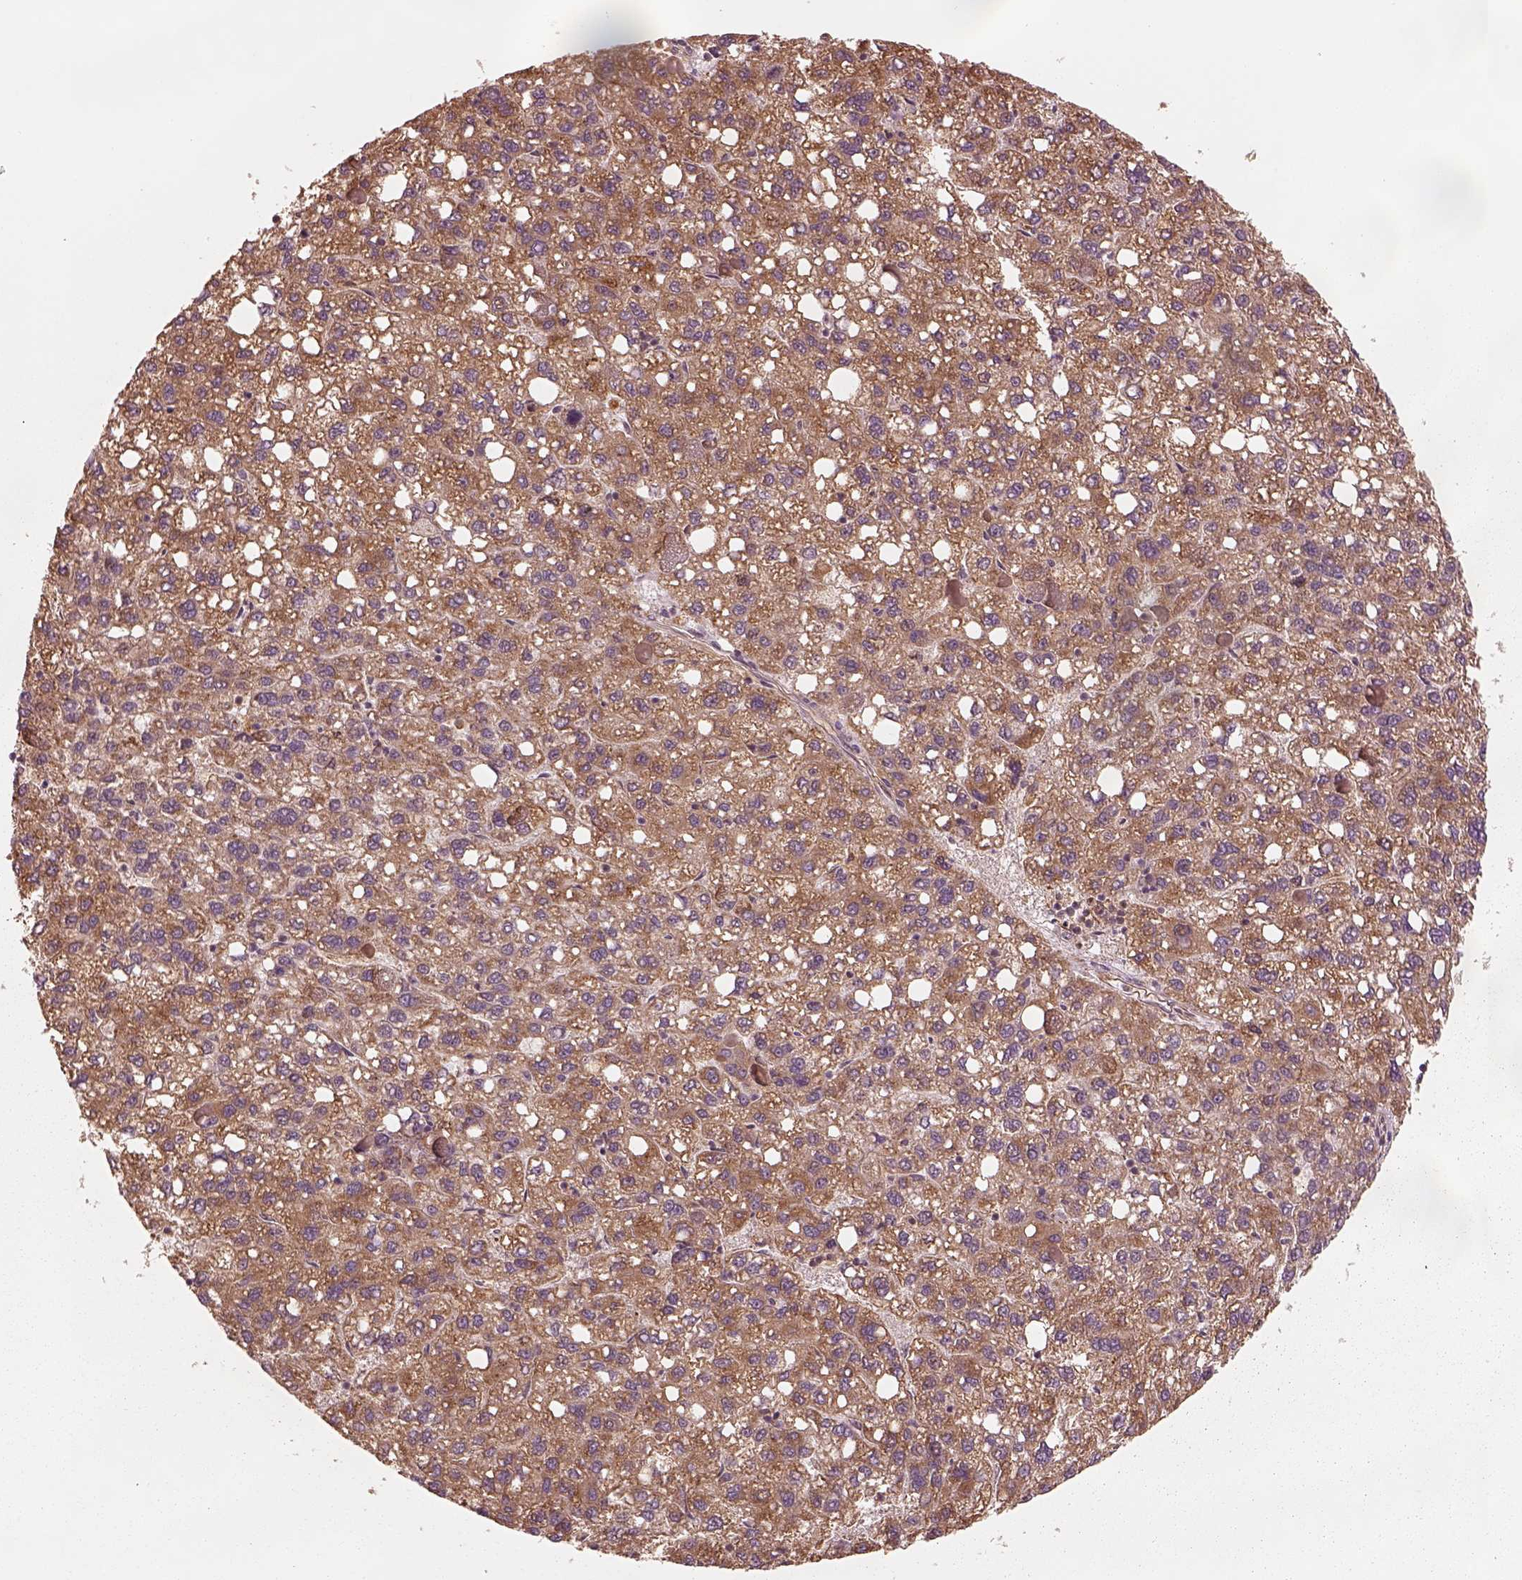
{"staining": {"intensity": "moderate", "quantity": ">75%", "location": "cytoplasmic/membranous"}, "tissue": "liver cancer", "cell_type": "Tumor cells", "image_type": "cancer", "snomed": [{"axis": "morphology", "description": "Carcinoma, Hepatocellular, NOS"}, {"axis": "topography", "description": "Liver"}], "caption": "The immunohistochemical stain labels moderate cytoplasmic/membranous staining in tumor cells of hepatocellular carcinoma (liver) tissue.", "gene": "RPS5", "patient": {"sex": "female", "age": 82}}